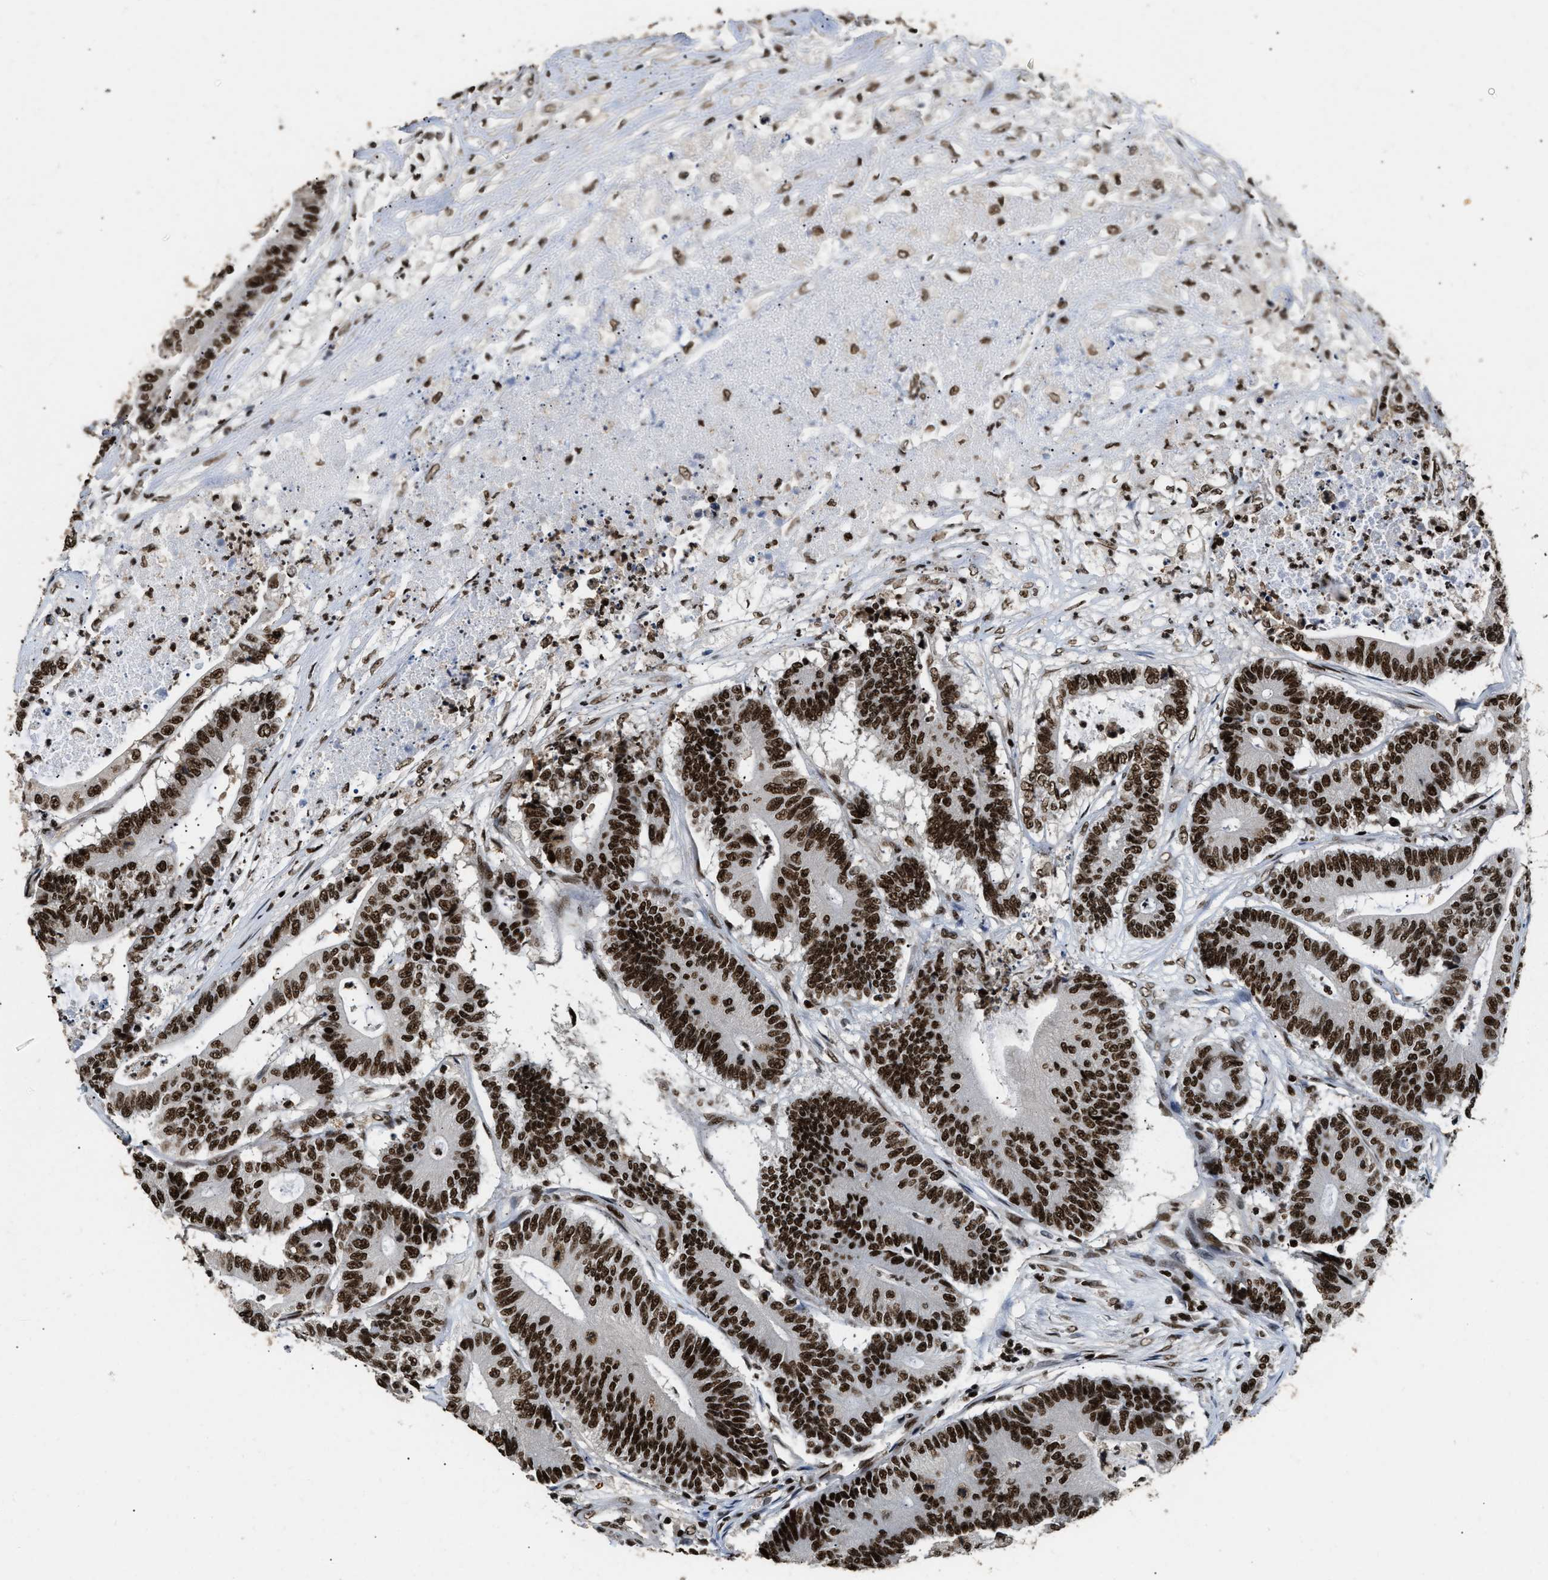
{"staining": {"intensity": "strong", "quantity": ">75%", "location": "nuclear"}, "tissue": "colorectal cancer", "cell_type": "Tumor cells", "image_type": "cancer", "snomed": [{"axis": "morphology", "description": "Adenocarcinoma, NOS"}, {"axis": "topography", "description": "Colon"}], "caption": "Protein analysis of colorectal adenocarcinoma tissue exhibits strong nuclear staining in approximately >75% of tumor cells.", "gene": "RAD21", "patient": {"sex": "female", "age": 84}}